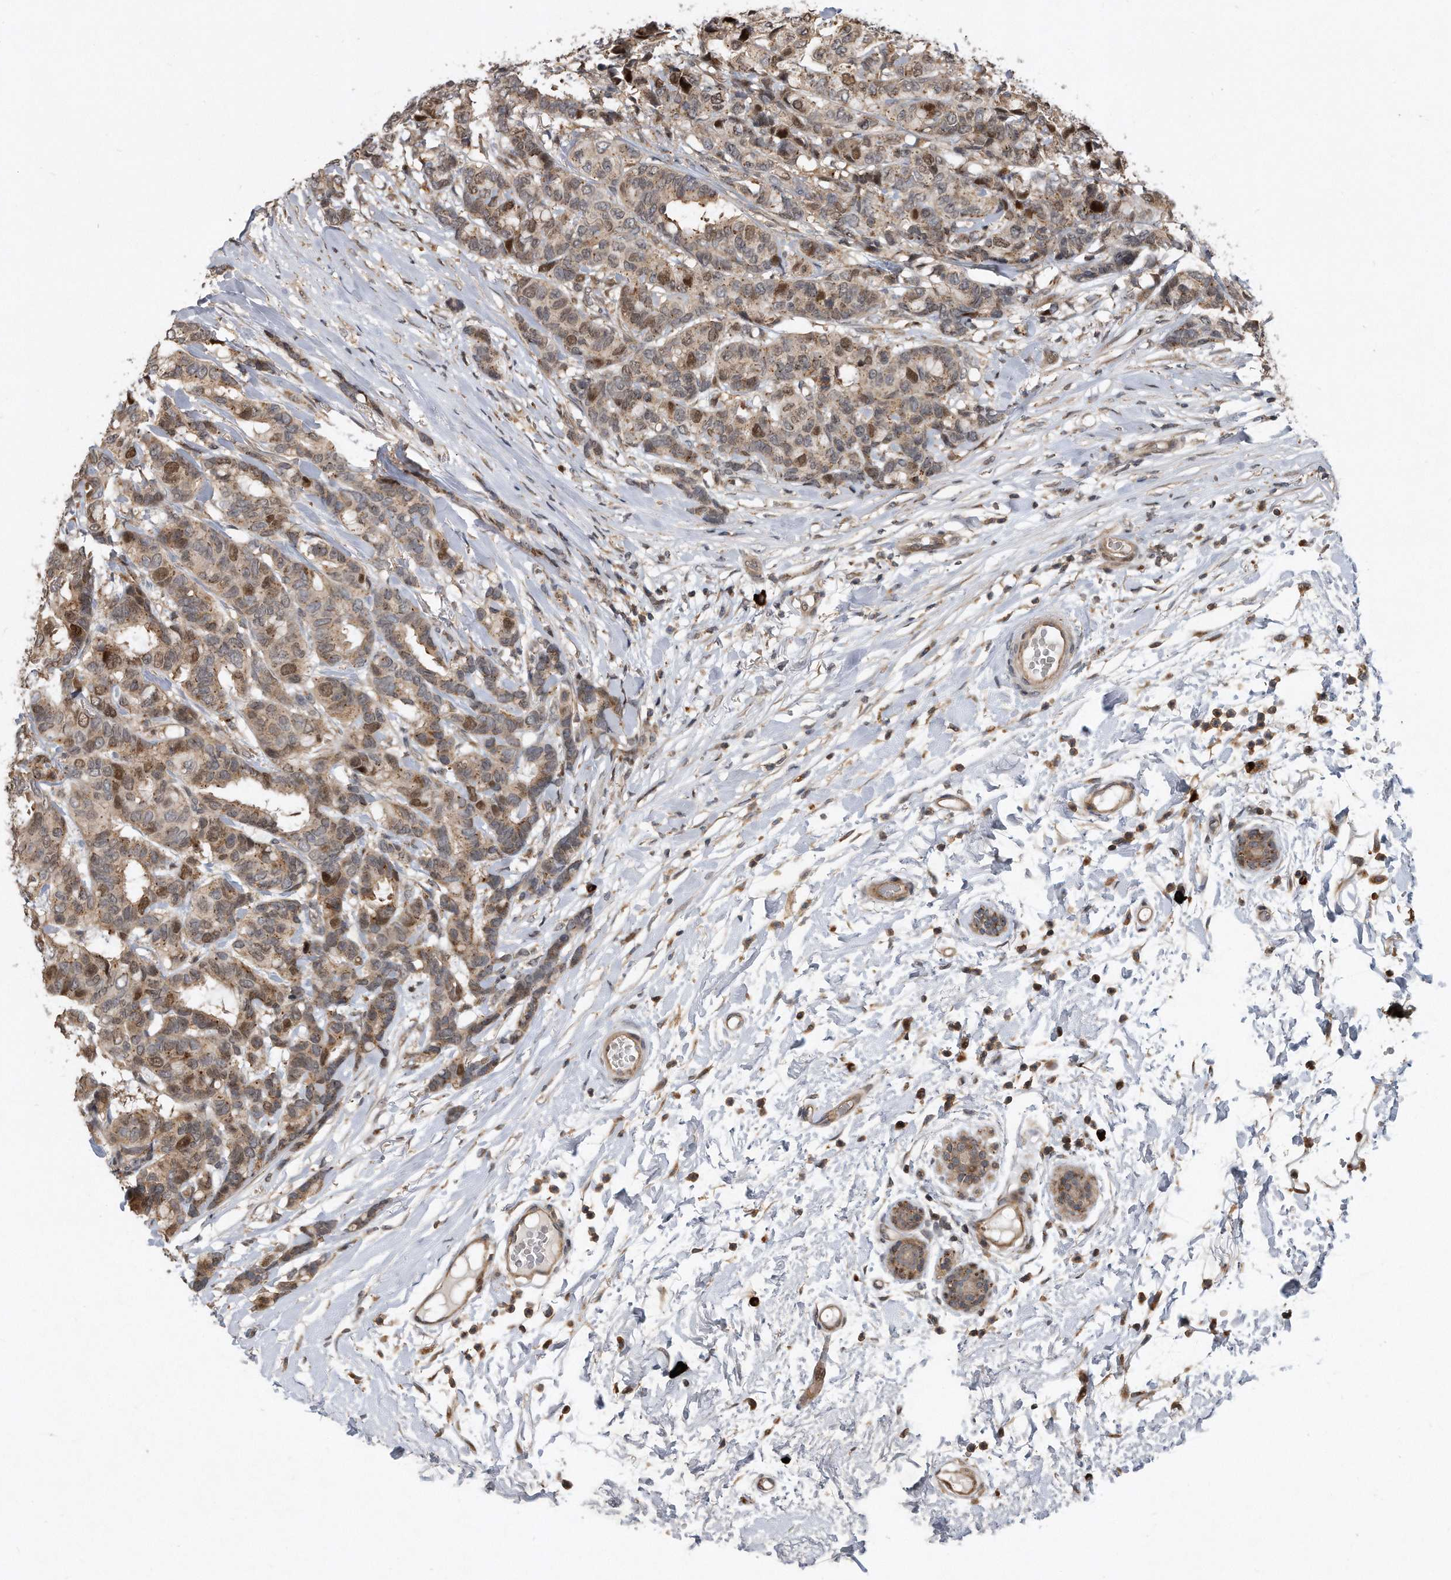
{"staining": {"intensity": "moderate", "quantity": ">75%", "location": "cytoplasmic/membranous,nuclear"}, "tissue": "breast cancer", "cell_type": "Tumor cells", "image_type": "cancer", "snomed": [{"axis": "morphology", "description": "Duct carcinoma"}, {"axis": "topography", "description": "Breast"}], "caption": "Immunohistochemical staining of human intraductal carcinoma (breast) exhibits moderate cytoplasmic/membranous and nuclear protein staining in approximately >75% of tumor cells.", "gene": "PGBD2", "patient": {"sex": "female", "age": 87}}